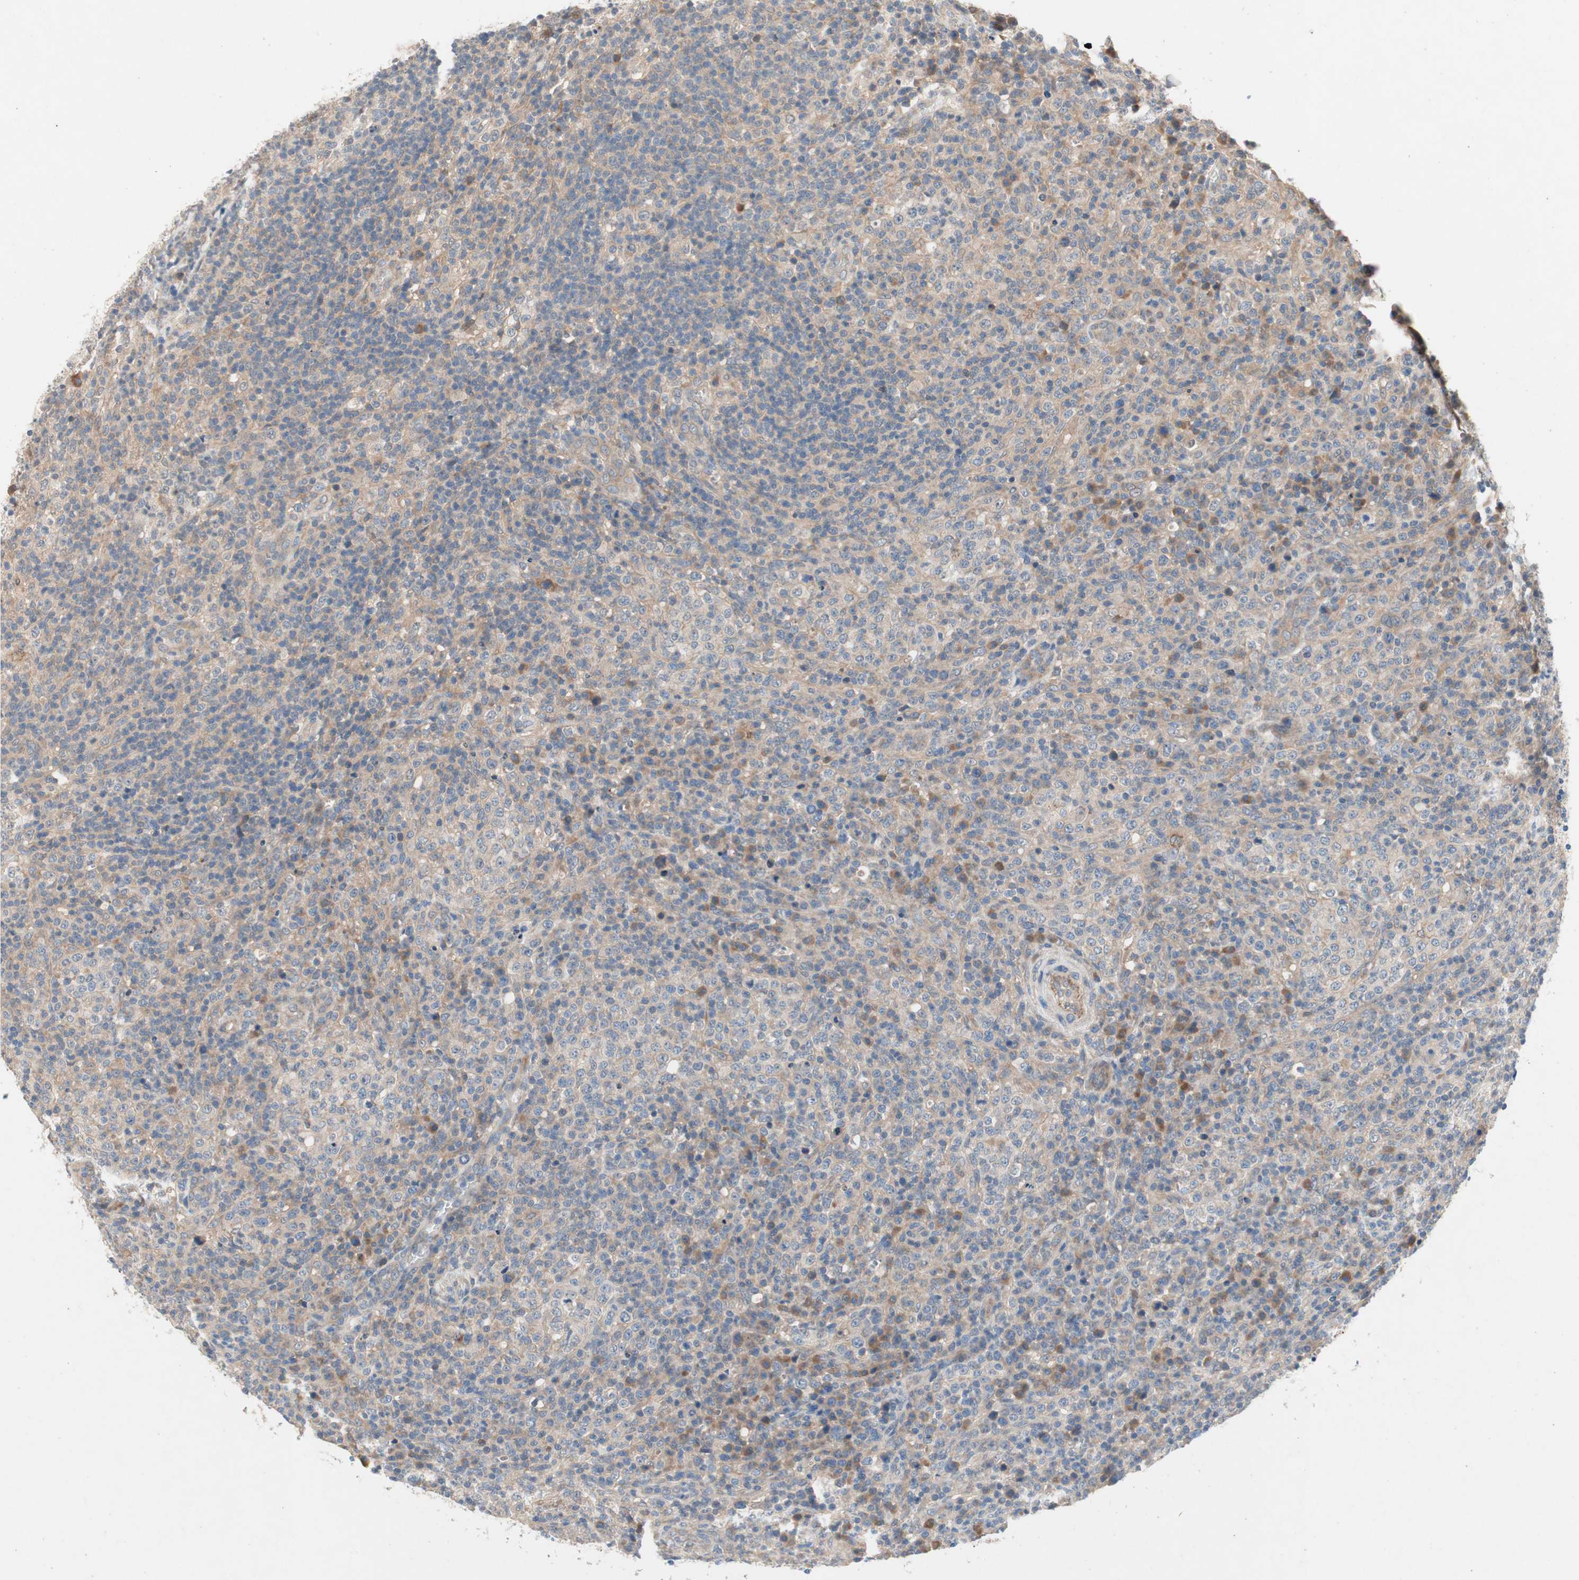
{"staining": {"intensity": "weak", "quantity": "25%-75%", "location": "cytoplasmic/membranous"}, "tissue": "lymphoma", "cell_type": "Tumor cells", "image_type": "cancer", "snomed": [{"axis": "morphology", "description": "Malignant lymphoma, non-Hodgkin's type, High grade"}, {"axis": "topography", "description": "Lymph node"}], "caption": "High-power microscopy captured an immunohistochemistry (IHC) image of lymphoma, revealing weak cytoplasmic/membranous positivity in approximately 25%-75% of tumor cells. (DAB (3,3'-diaminobenzidine) IHC with brightfield microscopy, high magnification).", "gene": "NCLN", "patient": {"sex": "female", "age": 76}}